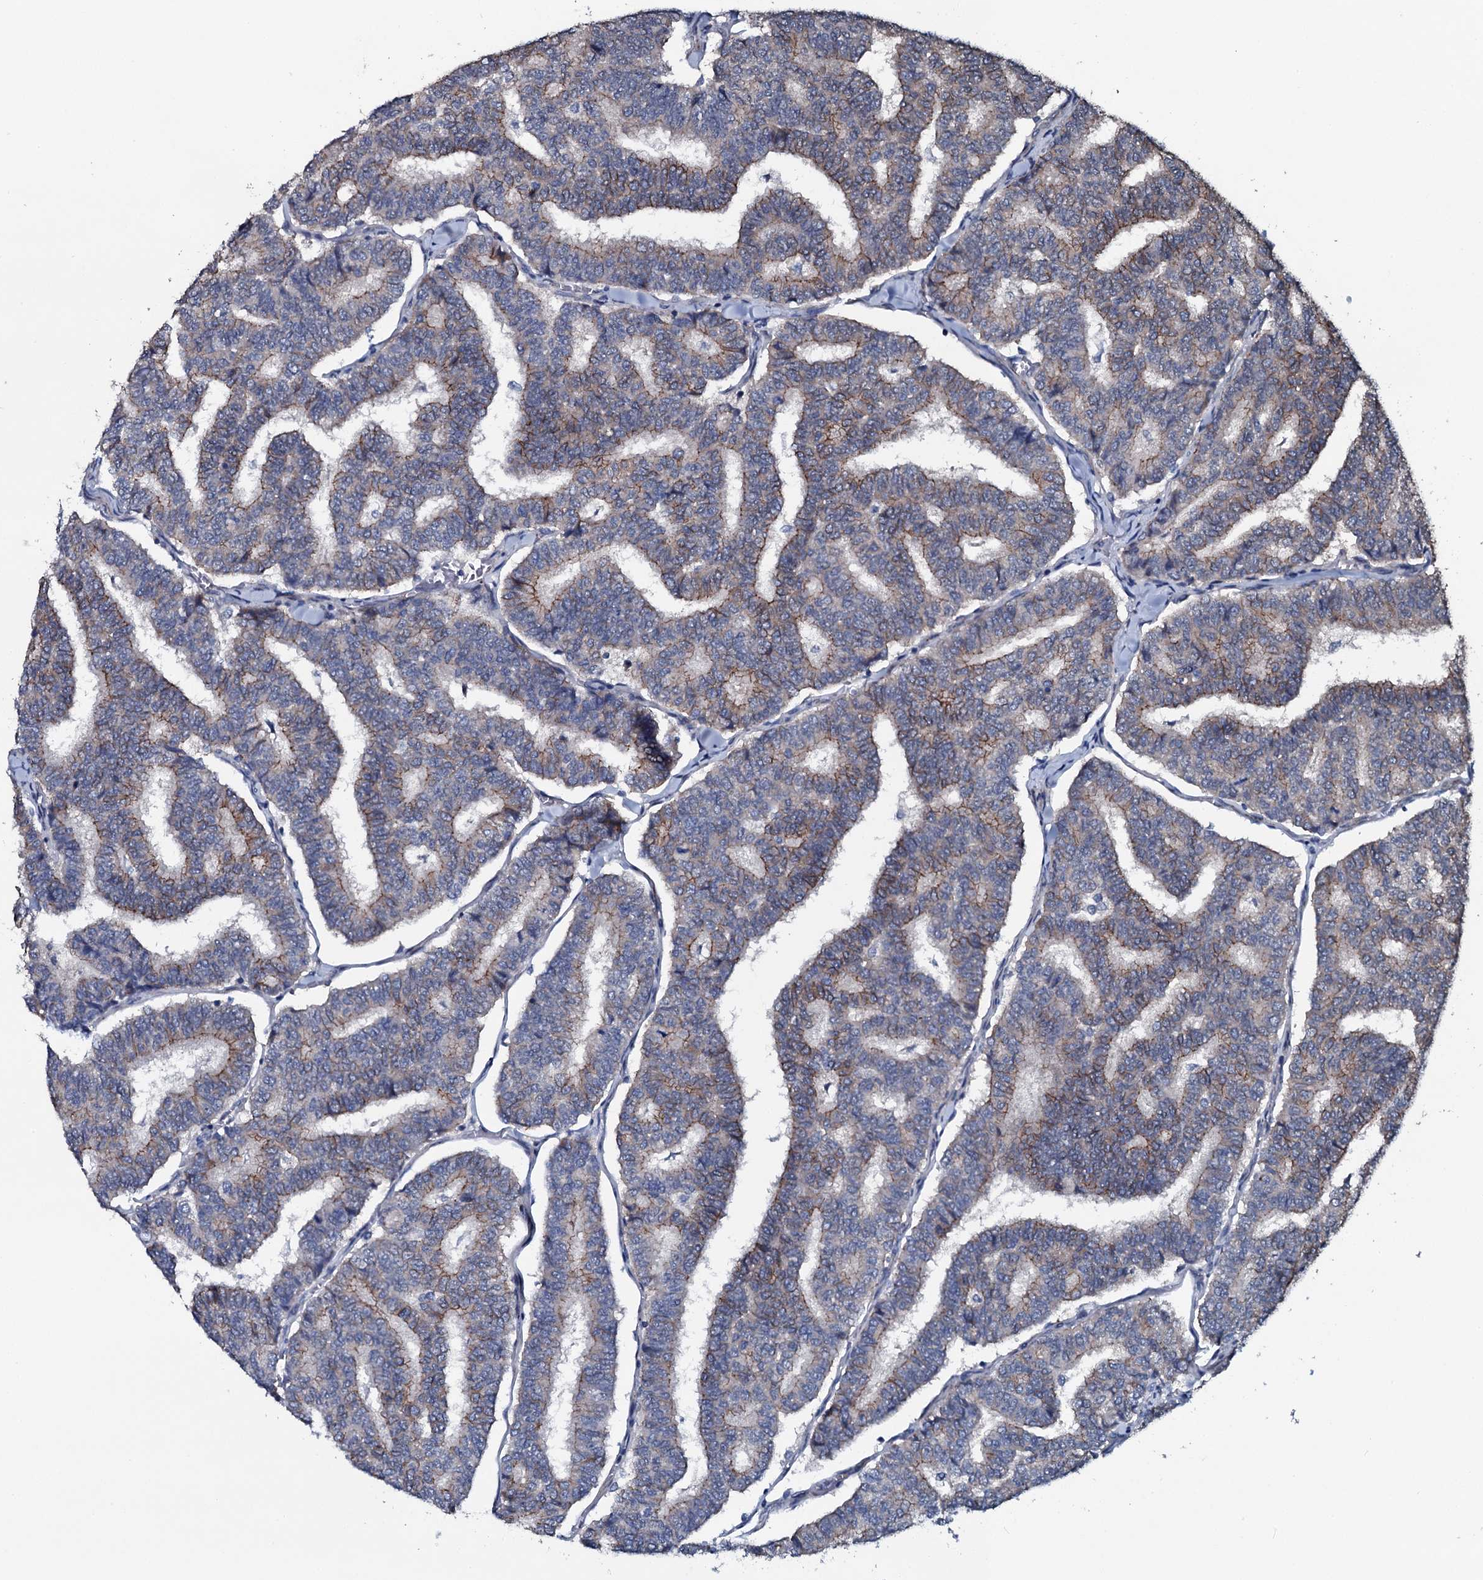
{"staining": {"intensity": "moderate", "quantity": "<25%", "location": "cytoplasmic/membranous"}, "tissue": "thyroid cancer", "cell_type": "Tumor cells", "image_type": "cancer", "snomed": [{"axis": "morphology", "description": "Papillary adenocarcinoma, NOS"}, {"axis": "topography", "description": "Thyroid gland"}], "caption": "IHC staining of thyroid cancer (papillary adenocarcinoma), which exhibits low levels of moderate cytoplasmic/membranous positivity in approximately <25% of tumor cells indicating moderate cytoplasmic/membranous protein staining. The staining was performed using DAB (3,3'-diaminobenzidine) (brown) for protein detection and nuclei were counterstained in hematoxylin (blue).", "gene": "IL12B", "patient": {"sex": "female", "age": 35}}